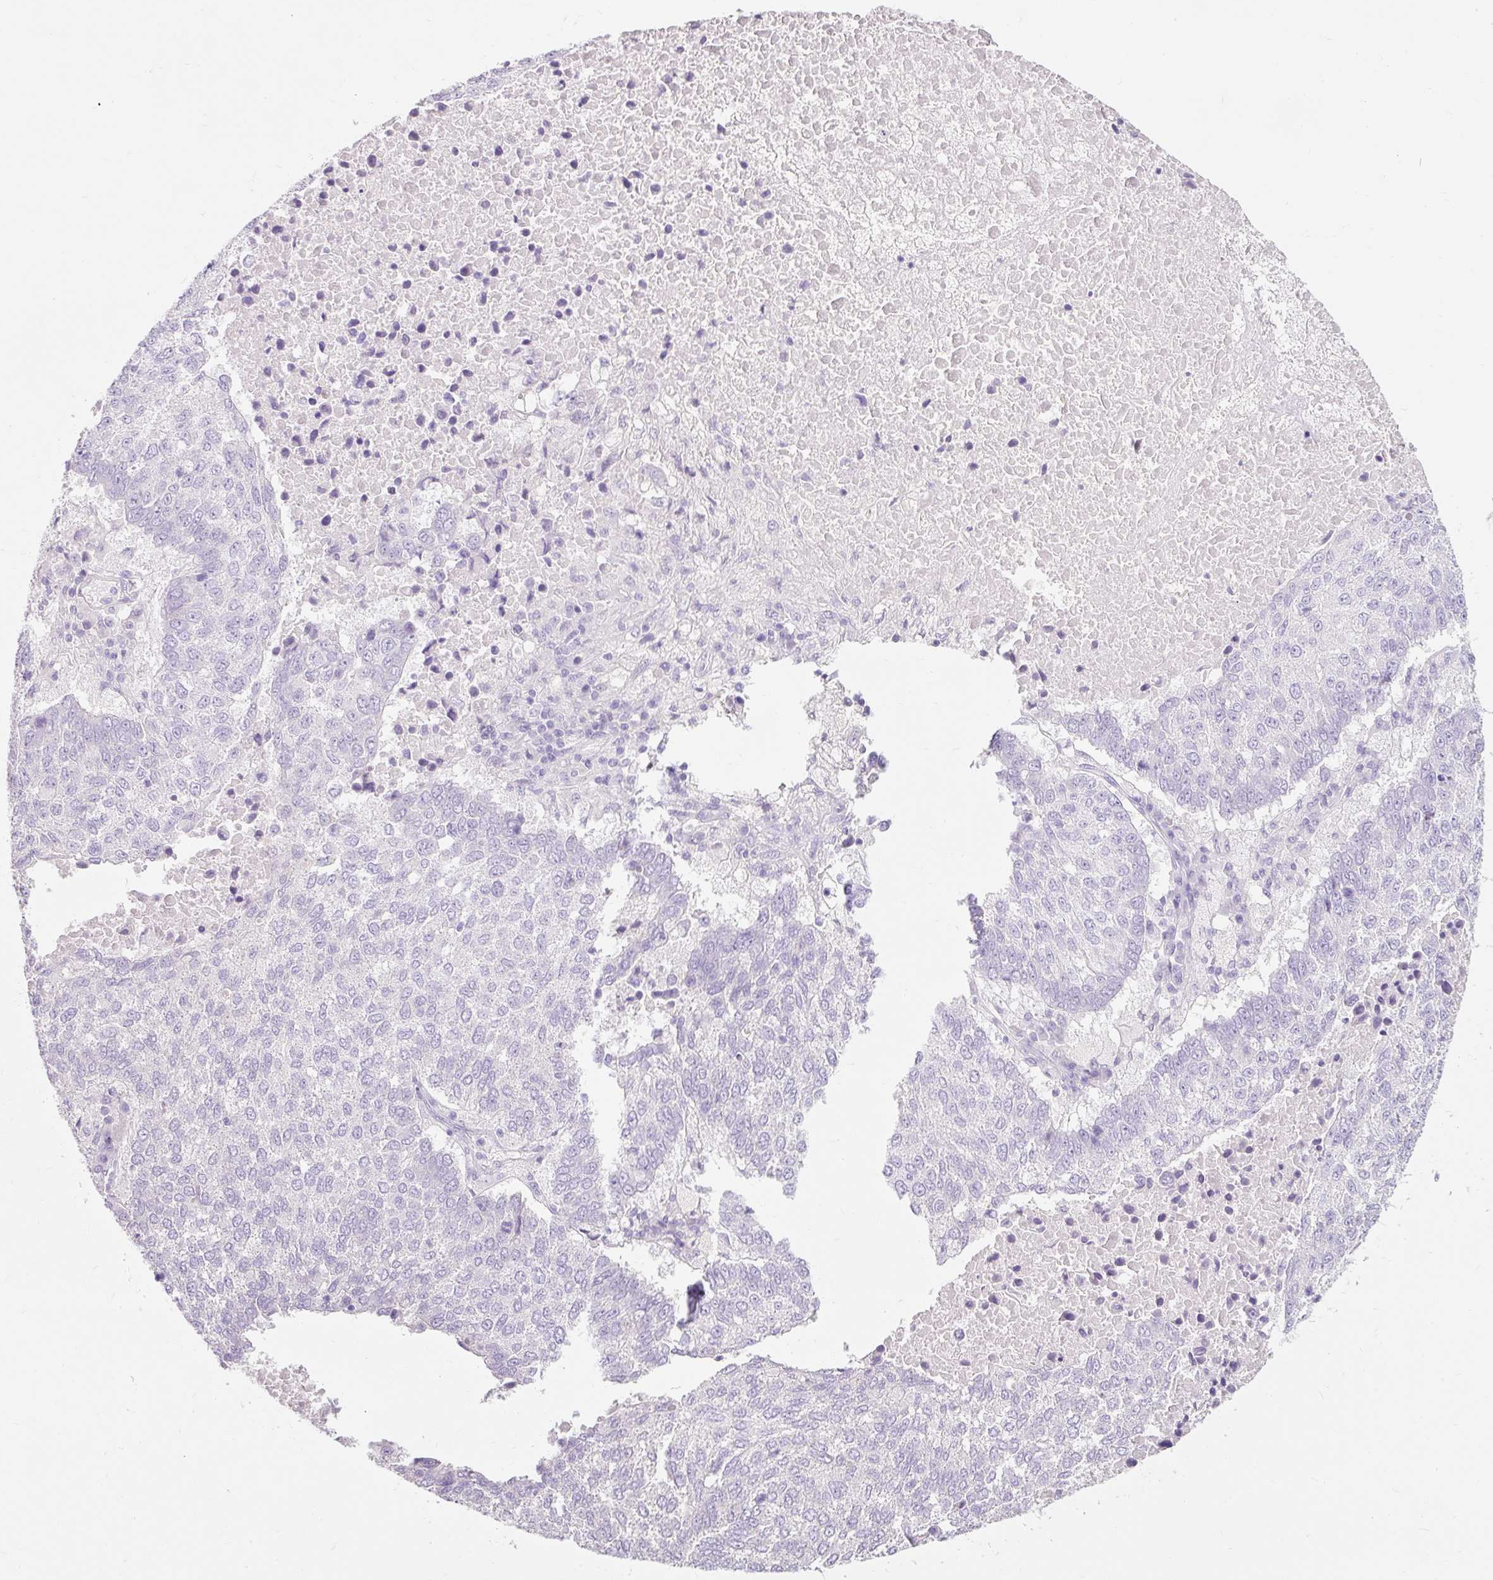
{"staining": {"intensity": "negative", "quantity": "none", "location": "none"}, "tissue": "lung cancer", "cell_type": "Tumor cells", "image_type": "cancer", "snomed": [{"axis": "morphology", "description": "Squamous cell carcinoma, NOS"}, {"axis": "topography", "description": "Lung"}], "caption": "Lung squamous cell carcinoma was stained to show a protein in brown. There is no significant expression in tumor cells.", "gene": "TMEM213", "patient": {"sex": "male", "age": 73}}